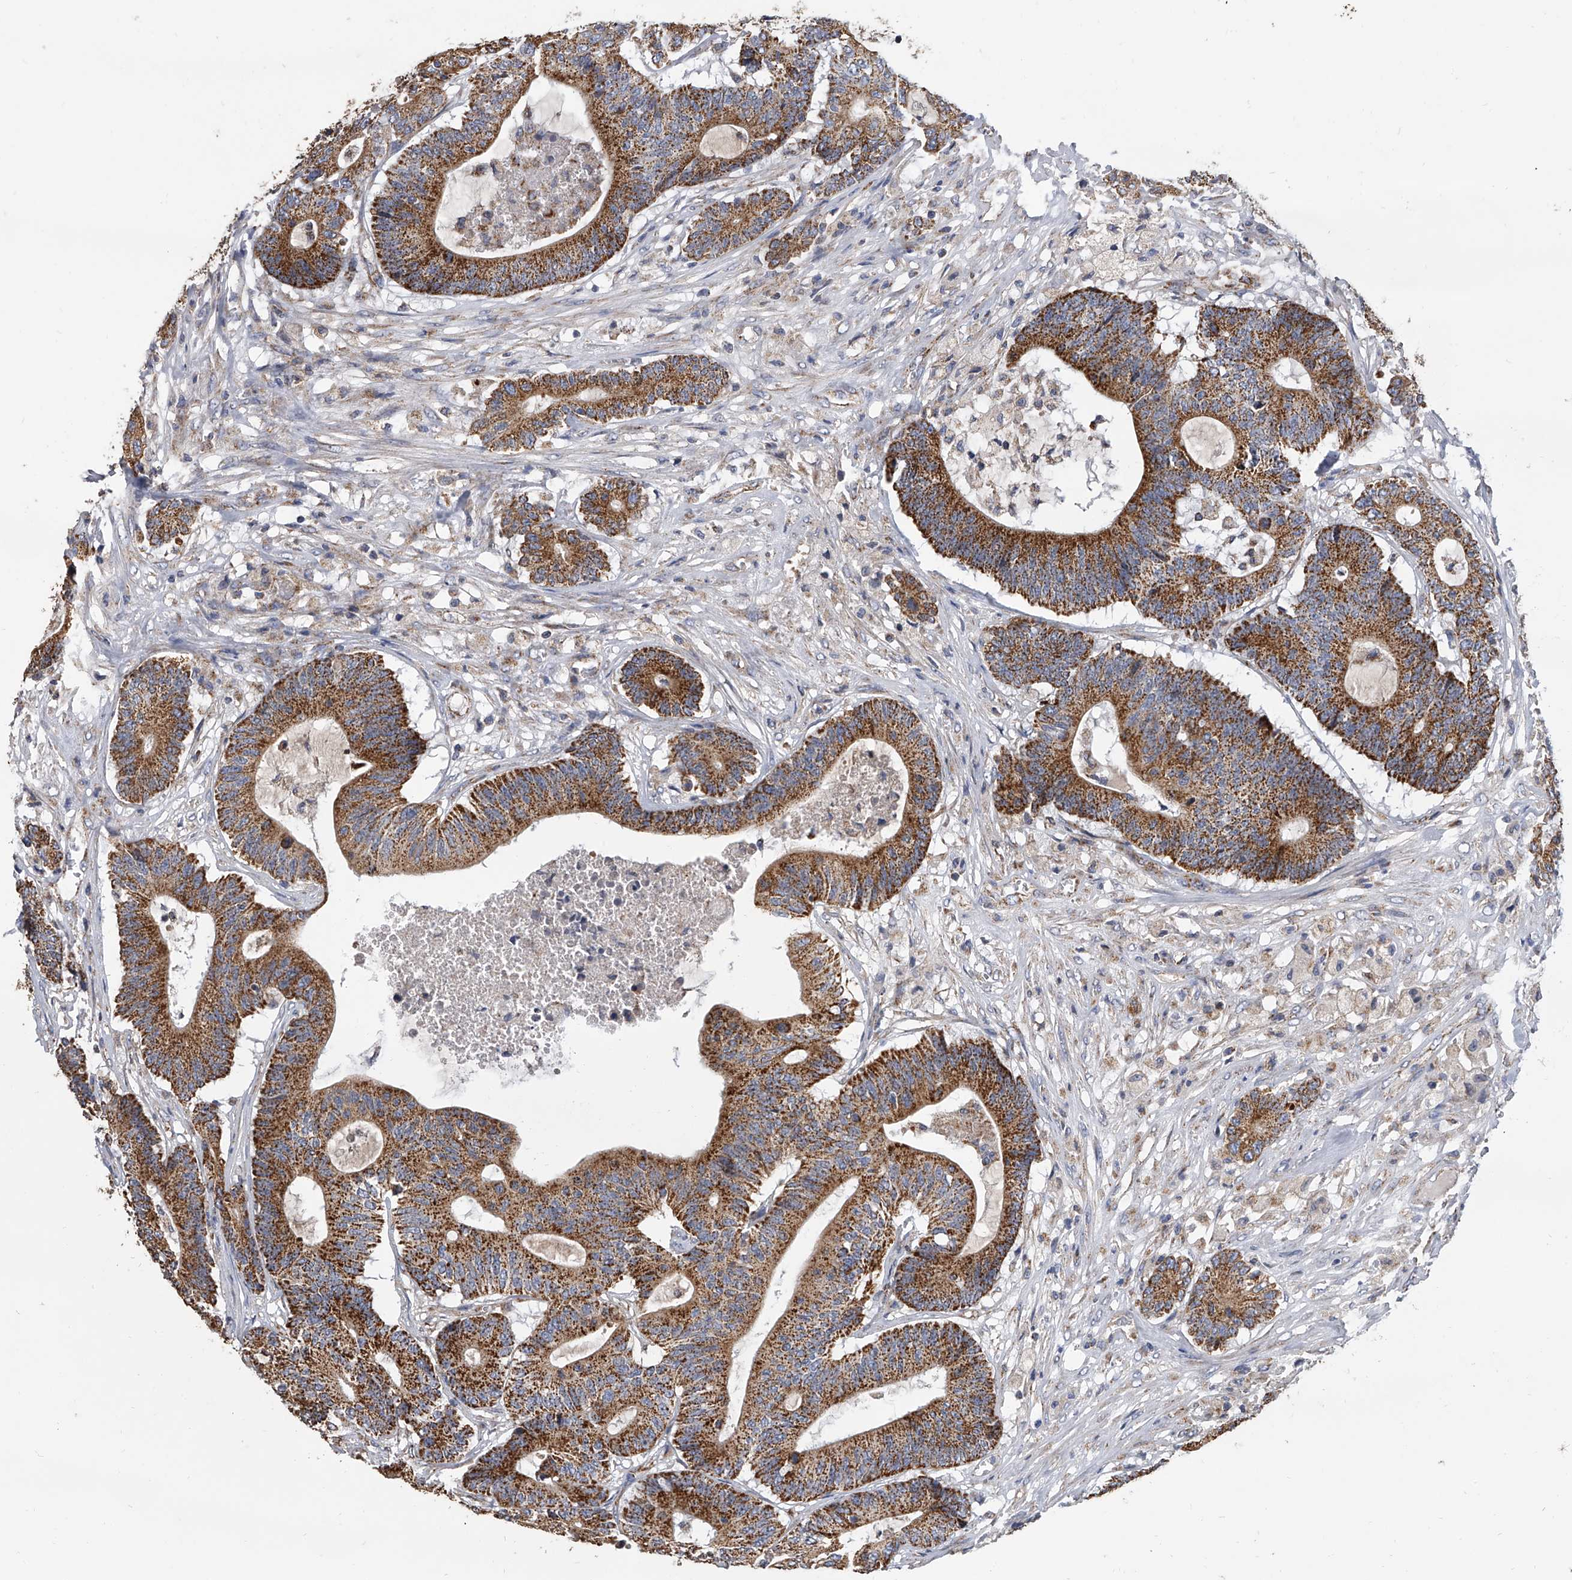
{"staining": {"intensity": "strong", "quantity": ">75%", "location": "cytoplasmic/membranous"}, "tissue": "colorectal cancer", "cell_type": "Tumor cells", "image_type": "cancer", "snomed": [{"axis": "morphology", "description": "Adenocarcinoma, NOS"}, {"axis": "topography", "description": "Colon"}], "caption": "Strong cytoplasmic/membranous positivity is appreciated in about >75% of tumor cells in adenocarcinoma (colorectal).", "gene": "MRPL28", "patient": {"sex": "female", "age": 84}}